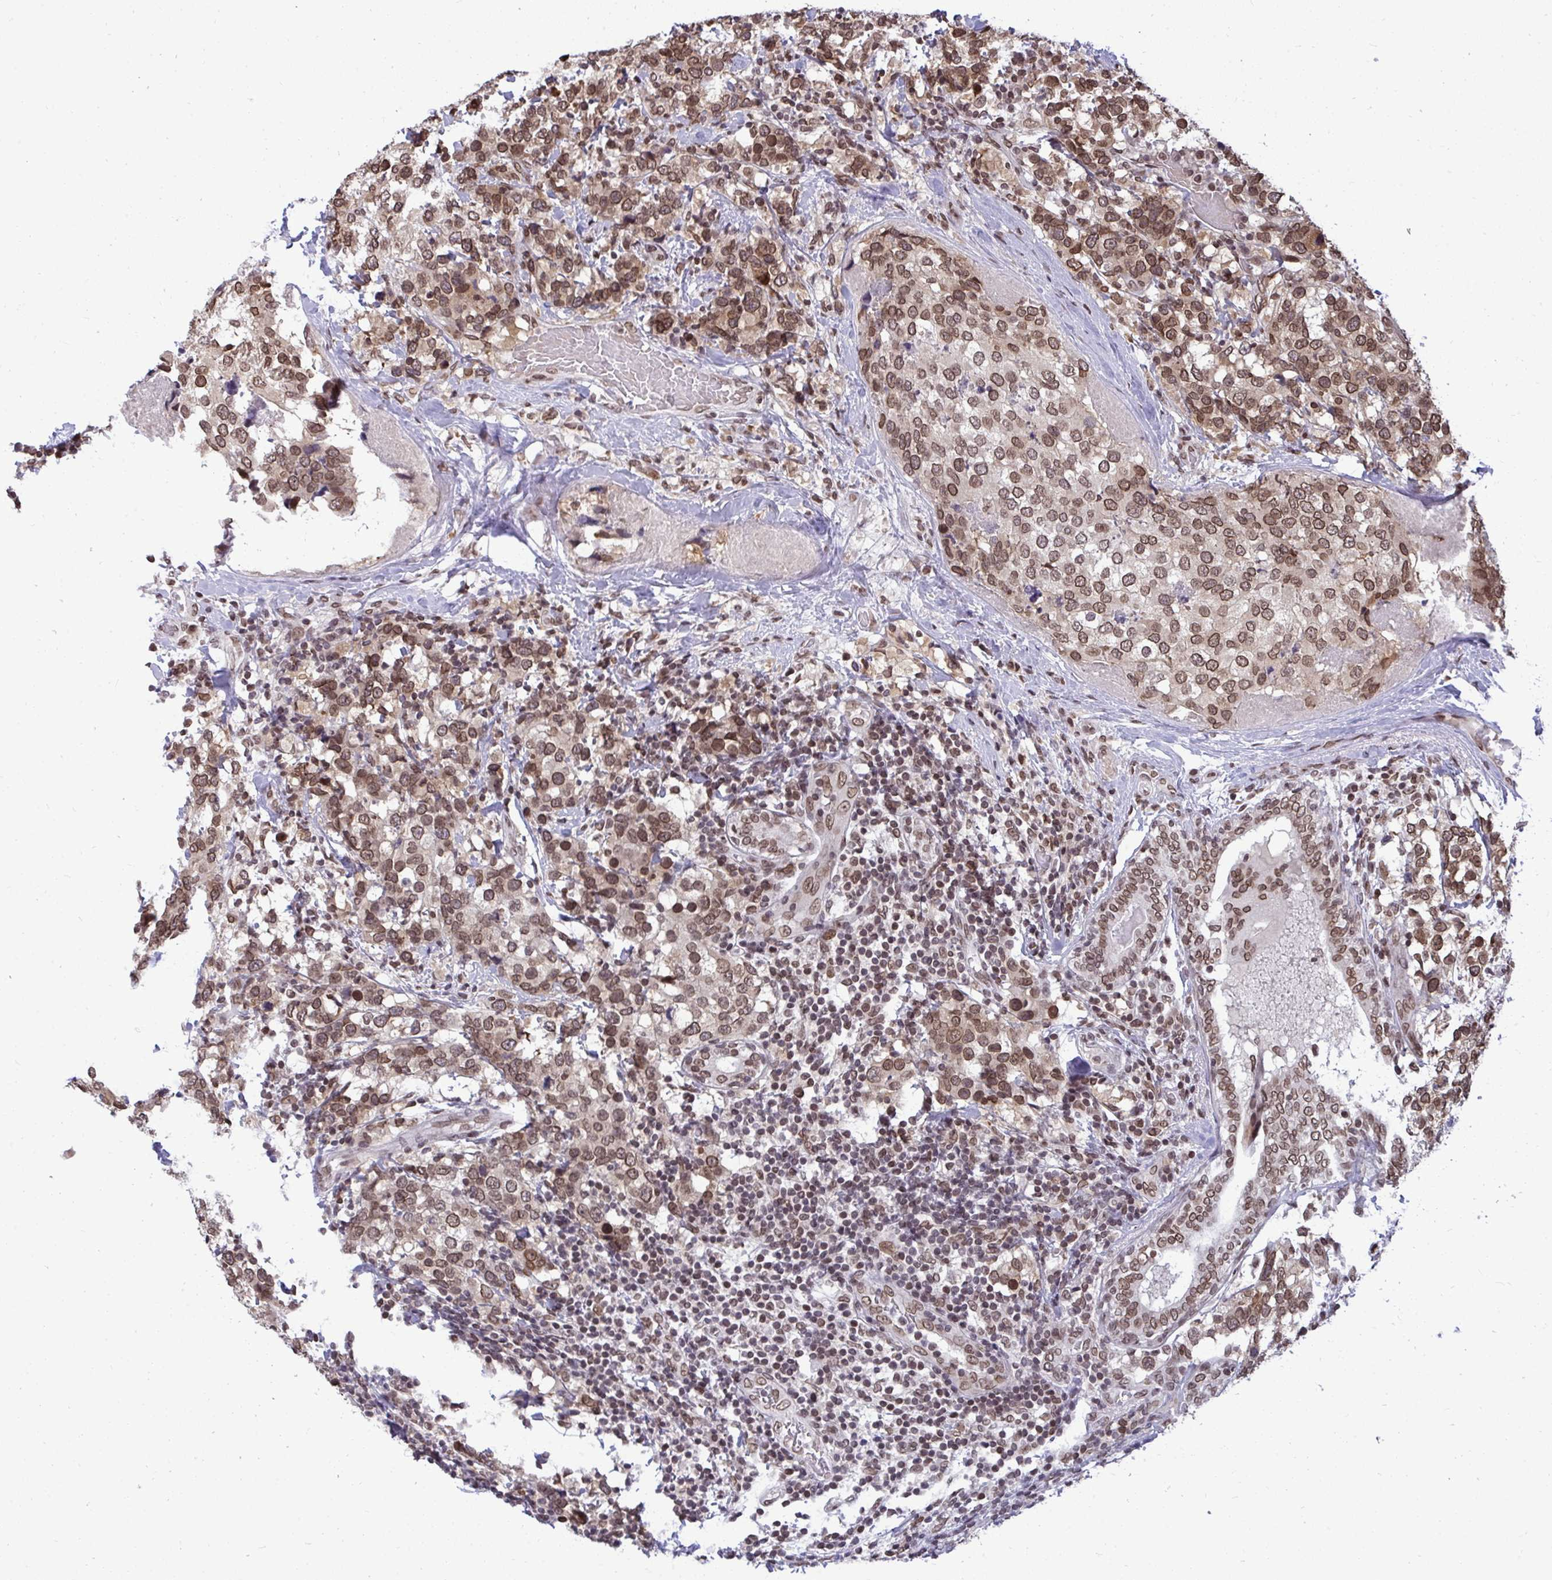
{"staining": {"intensity": "moderate", "quantity": ">75%", "location": "nuclear"}, "tissue": "breast cancer", "cell_type": "Tumor cells", "image_type": "cancer", "snomed": [{"axis": "morphology", "description": "Lobular carcinoma"}, {"axis": "topography", "description": "Breast"}], "caption": "Immunohistochemistry (DAB (3,3'-diaminobenzidine)) staining of lobular carcinoma (breast) displays moderate nuclear protein staining in approximately >75% of tumor cells.", "gene": "JPT1", "patient": {"sex": "female", "age": 59}}